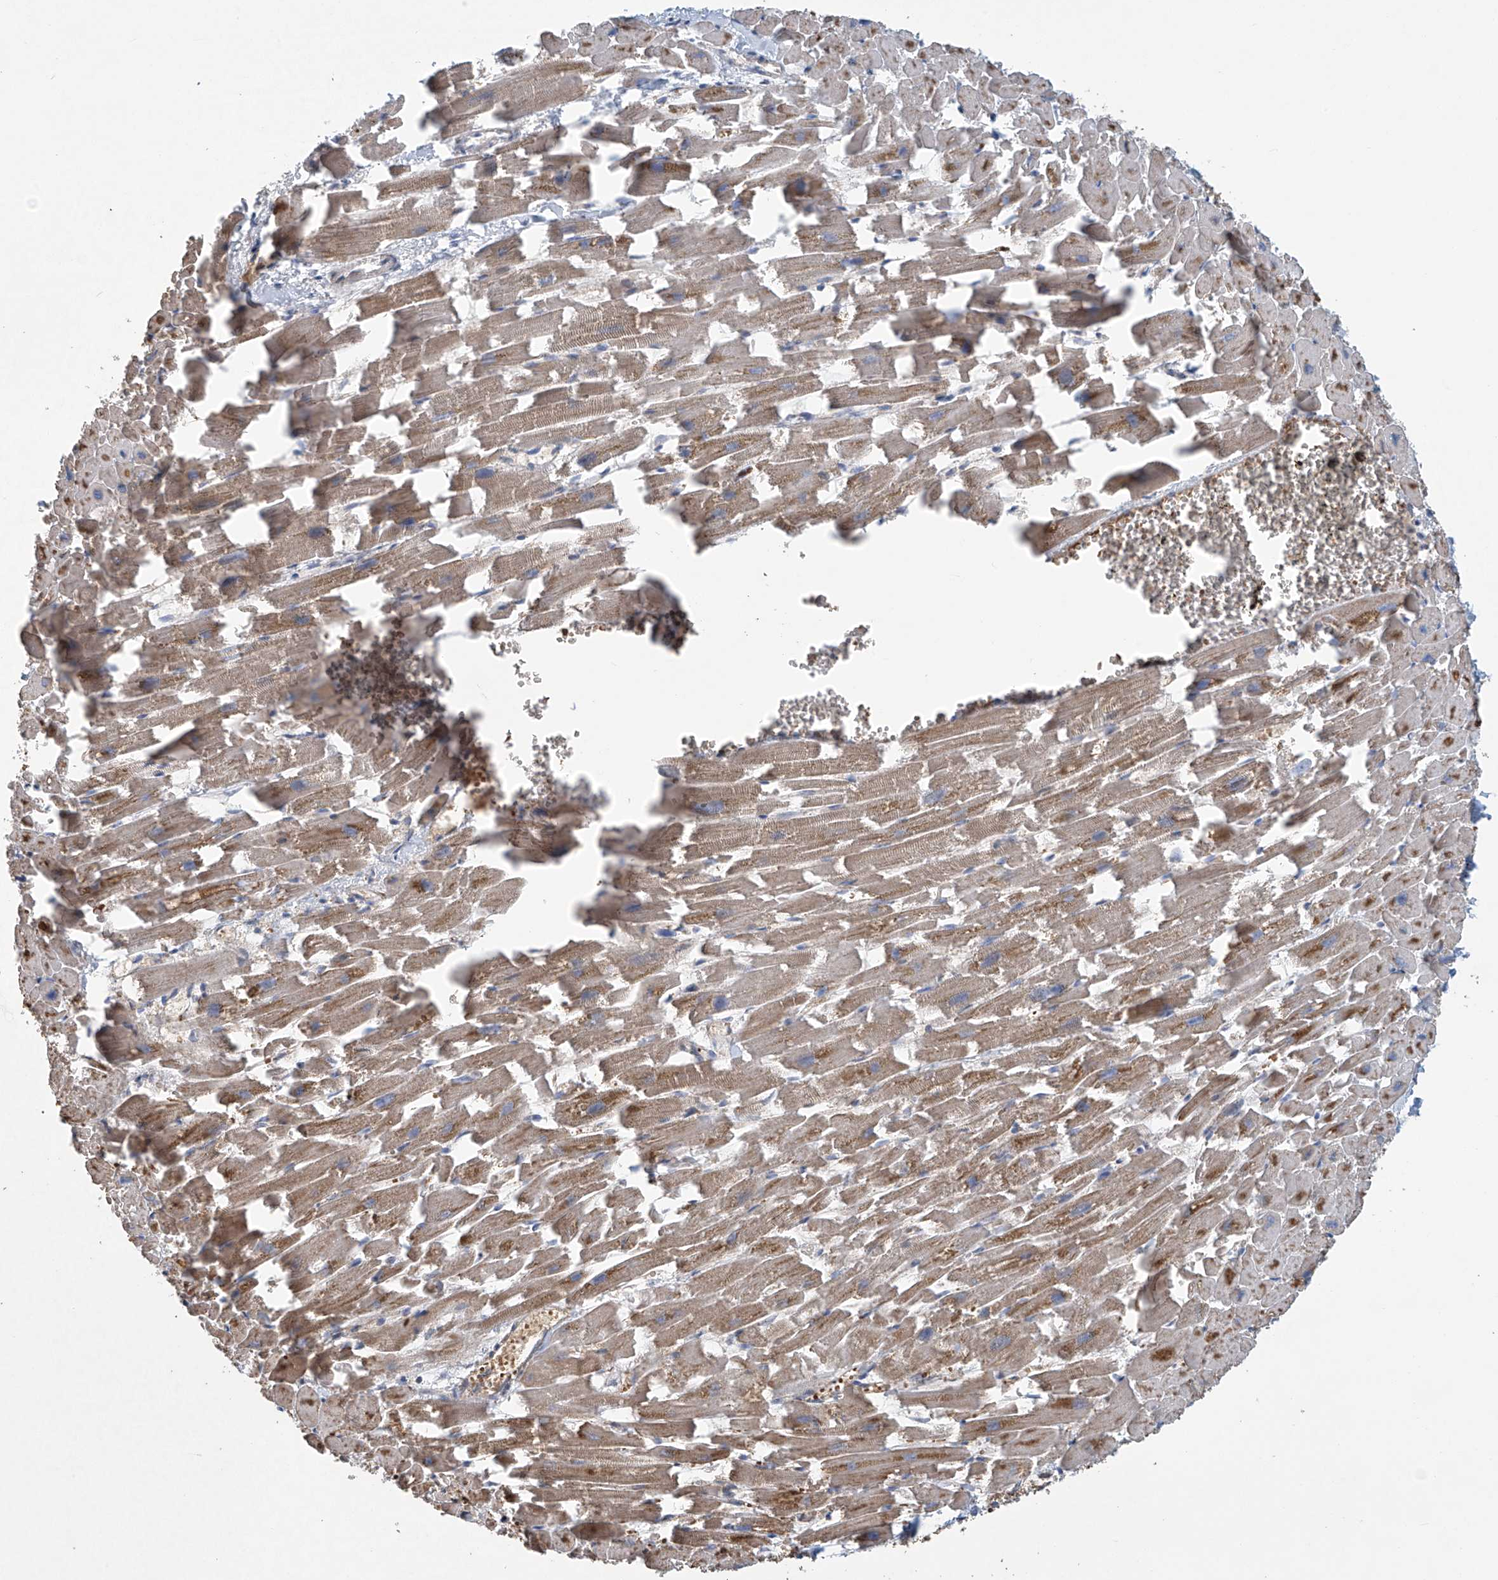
{"staining": {"intensity": "moderate", "quantity": ">75%", "location": "cytoplasmic/membranous"}, "tissue": "heart muscle", "cell_type": "Cardiomyocytes", "image_type": "normal", "snomed": [{"axis": "morphology", "description": "Normal tissue, NOS"}, {"axis": "topography", "description": "Heart"}], "caption": "Immunohistochemical staining of benign heart muscle exhibits >75% levels of moderate cytoplasmic/membranous protein staining in about >75% of cardiomyocytes. (DAB (3,3'-diaminobenzidine) = brown stain, brightfield microscopy at high magnification).", "gene": "COMMD1", "patient": {"sex": "female", "age": 64}}